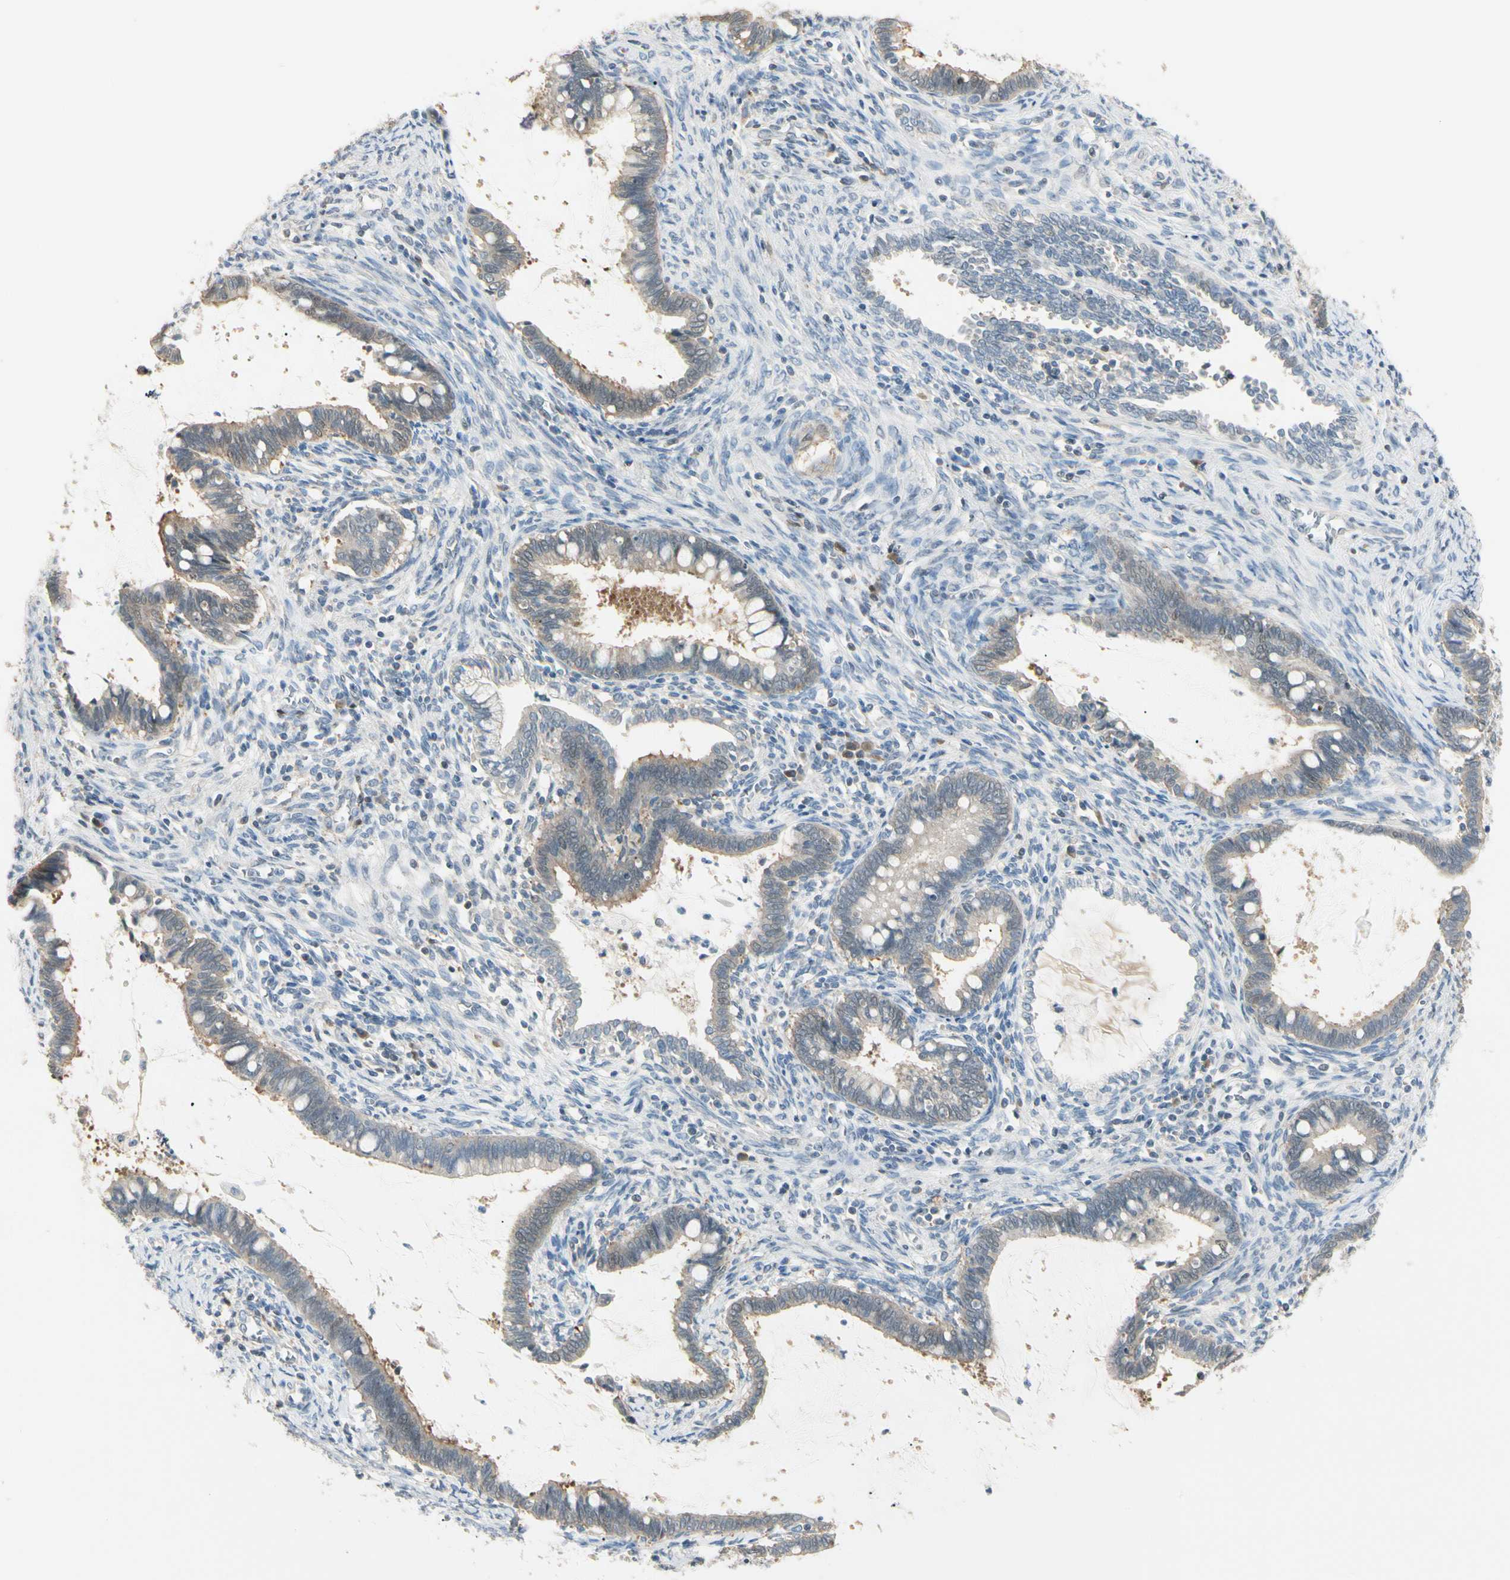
{"staining": {"intensity": "weak", "quantity": "25%-75%", "location": "cytoplasmic/membranous"}, "tissue": "cervical cancer", "cell_type": "Tumor cells", "image_type": "cancer", "snomed": [{"axis": "morphology", "description": "Adenocarcinoma, NOS"}, {"axis": "topography", "description": "Cervix"}], "caption": "The photomicrograph demonstrates staining of cervical cancer, revealing weak cytoplasmic/membranous protein expression (brown color) within tumor cells.", "gene": "GNE", "patient": {"sex": "female", "age": 44}}